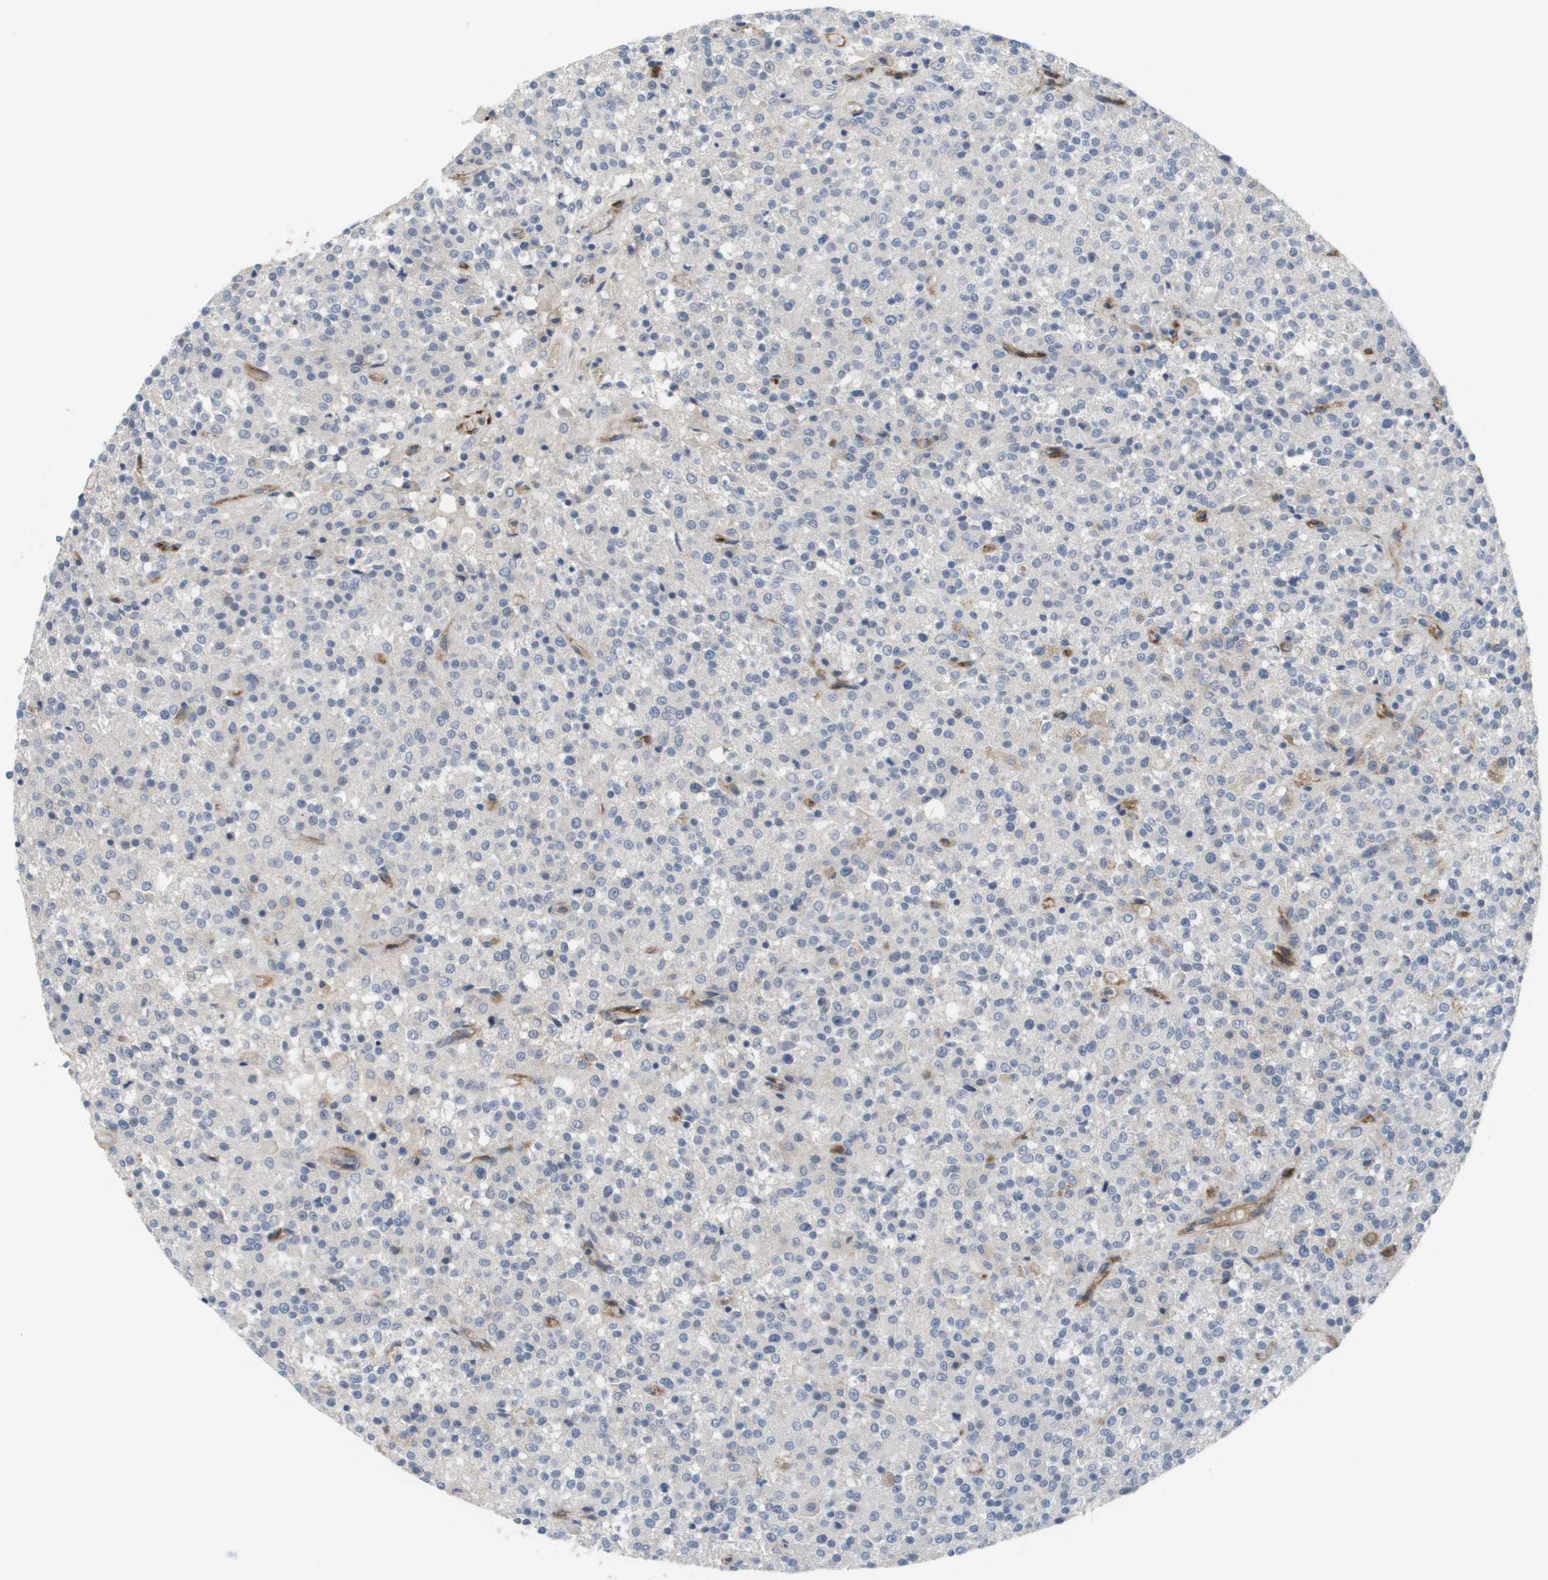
{"staining": {"intensity": "negative", "quantity": "none", "location": "none"}, "tissue": "testis cancer", "cell_type": "Tumor cells", "image_type": "cancer", "snomed": [{"axis": "morphology", "description": "Seminoma, NOS"}, {"axis": "topography", "description": "Testis"}], "caption": "Immunohistochemistry of testis seminoma shows no expression in tumor cells.", "gene": "ANGPT2", "patient": {"sex": "male", "age": 59}}